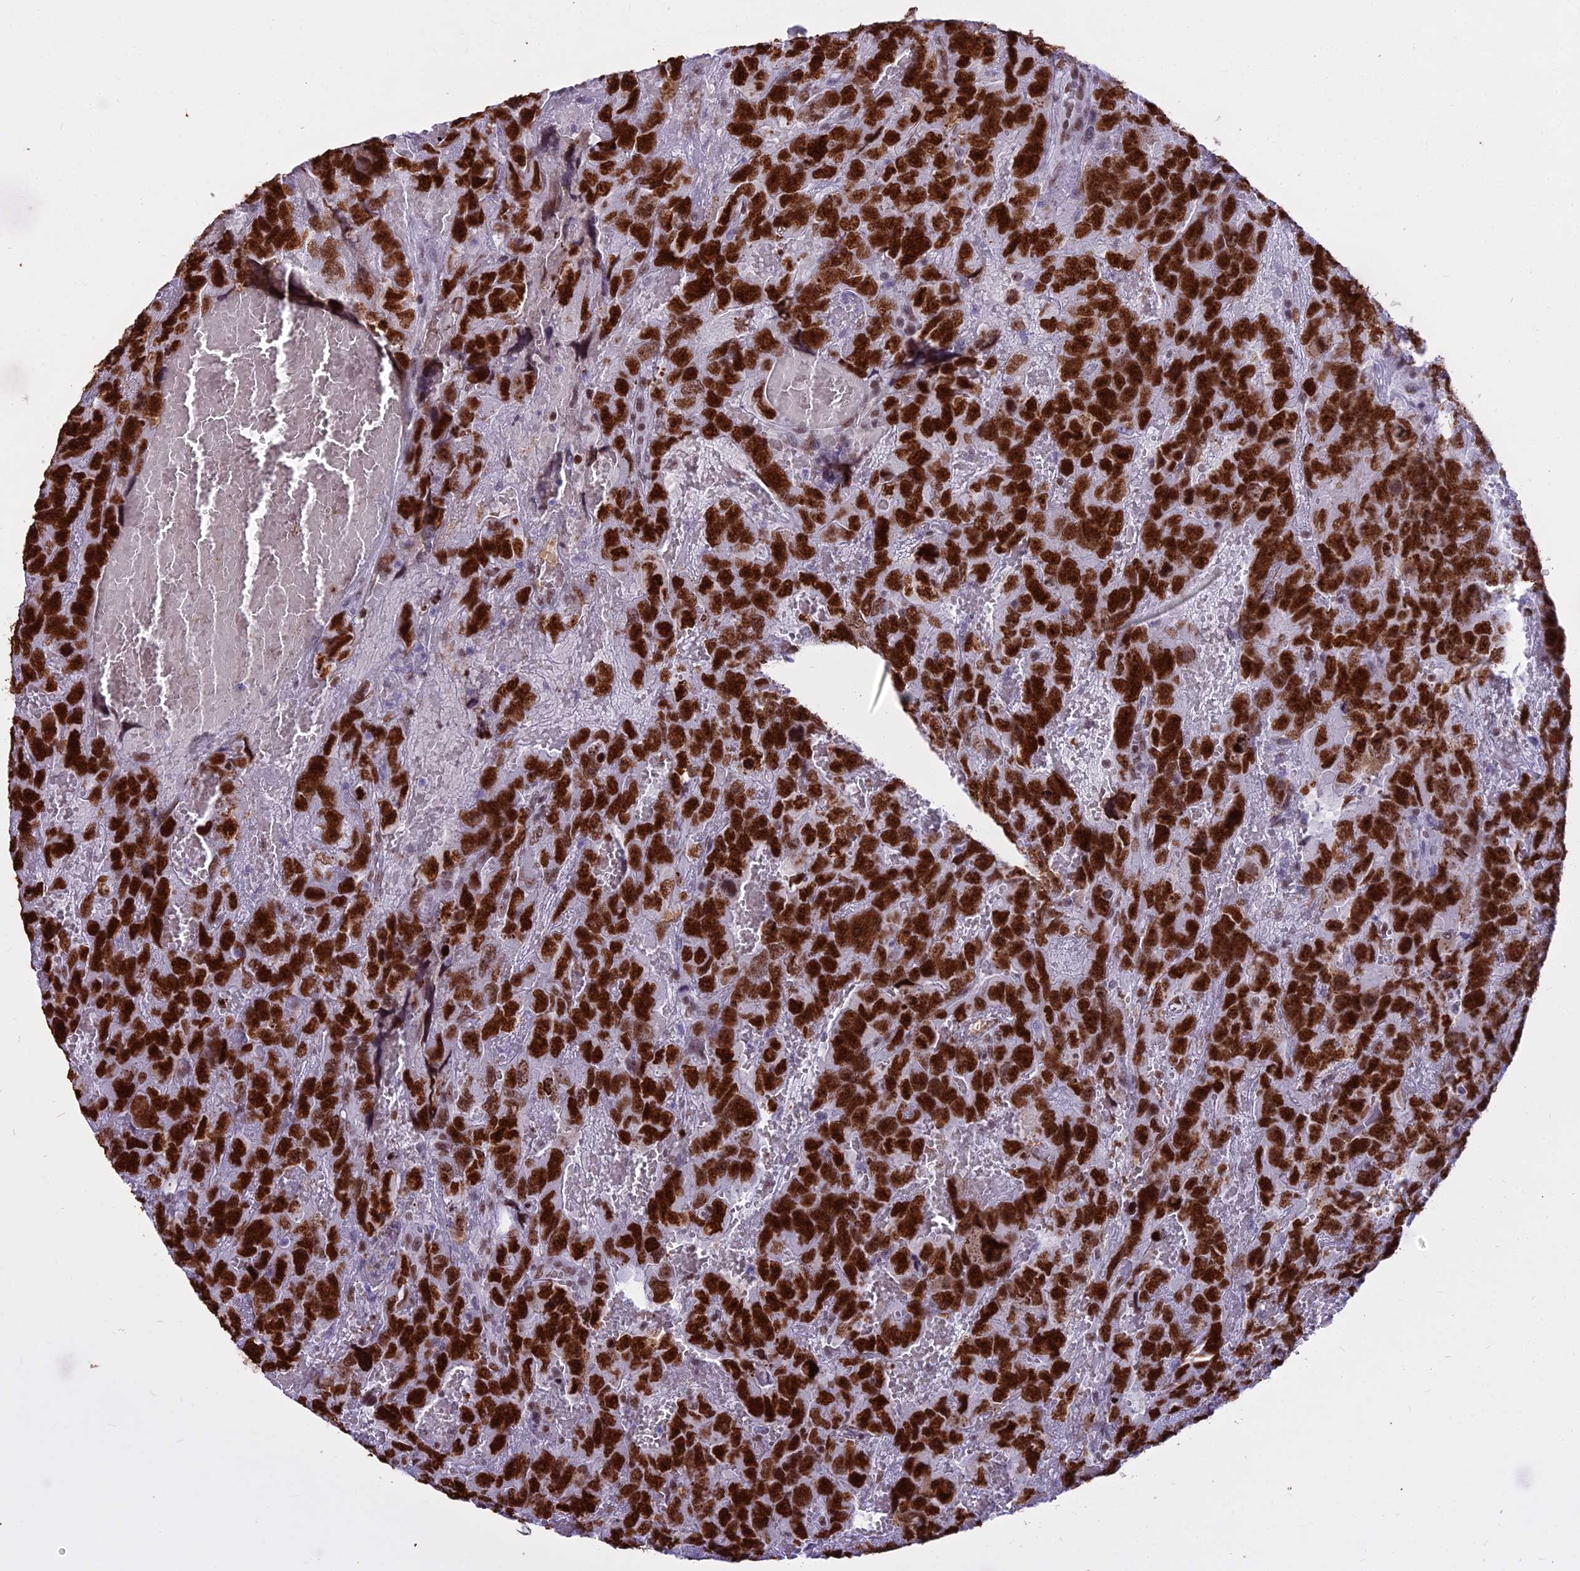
{"staining": {"intensity": "strong", "quantity": ">75%", "location": "nuclear"}, "tissue": "testis cancer", "cell_type": "Tumor cells", "image_type": "cancer", "snomed": [{"axis": "morphology", "description": "Carcinoma, Embryonal, NOS"}, {"axis": "topography", "description": "Testis"}], "caption": "High-power microscopy captured an immunohistochemistry (IHC) histopathology image of testis cancer (embryonal carcinoma), revealing strong nuclear positivity in approximately >75% of tumor cells.", "gene": "PARP1", "patient": {"sex": "male", "age": 45}}